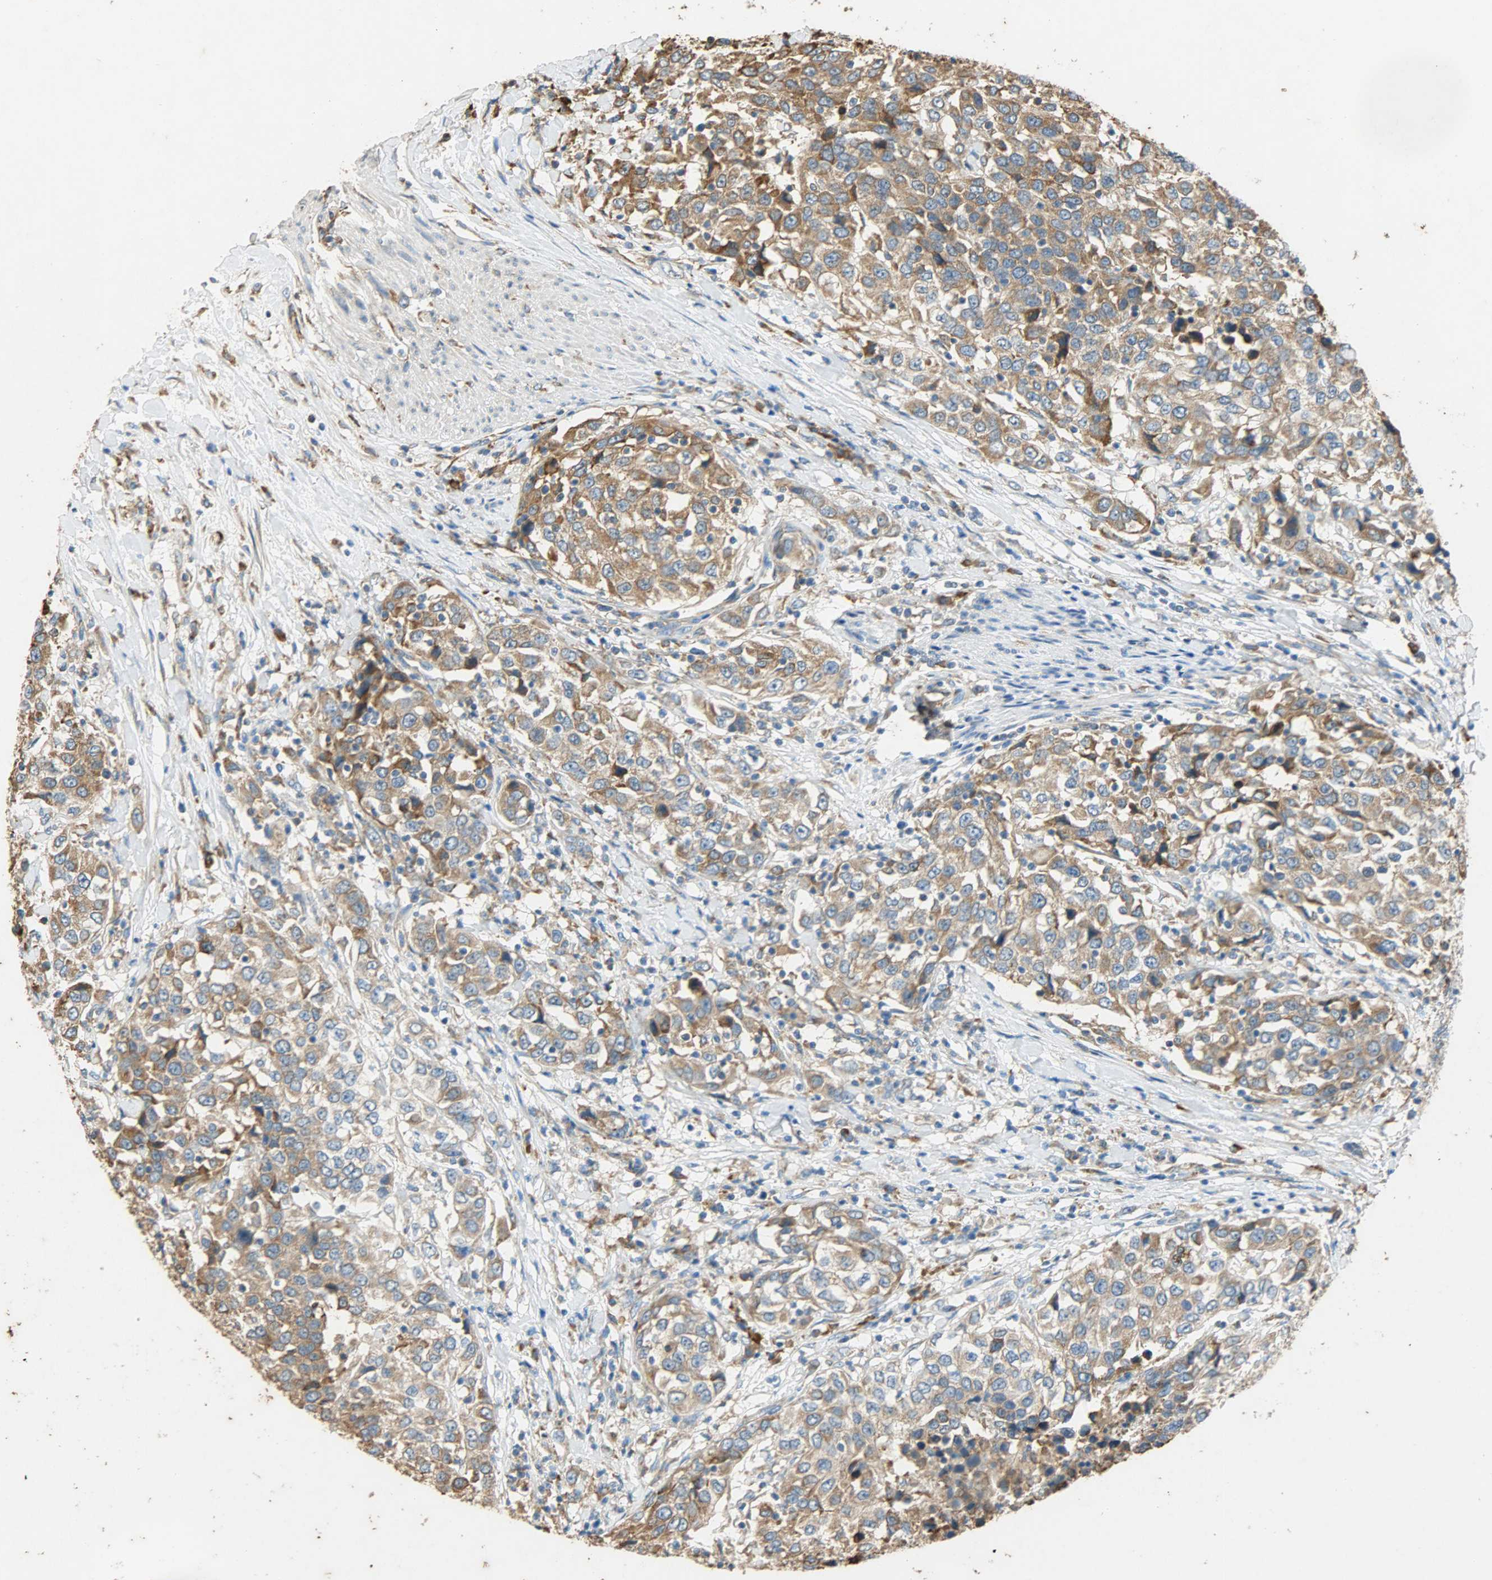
{"staining": {"intensity": "moderate", "quantity": ">75%", "location": "cytoplasmic/membranous"}, "tissue": "urothelial cancer", "cell_type": "Tumor cells", "image_type": "cancer", "snomed": [{"axis": "morphology", "description": "Urothelial carcinoma, High grade"}, {"axis": "topography", "description": "Urinary bladder"}], "caption": "This histopathology image demonstrates immunohistochemistry (IHC) staining of human high-grade urothelial carcinoma, with medium moderate cytoplasmic/membranous staining in about >75% of tumor cells.", "gene": "HSPA5", "patient": {"sex": "female", "age": 80}}